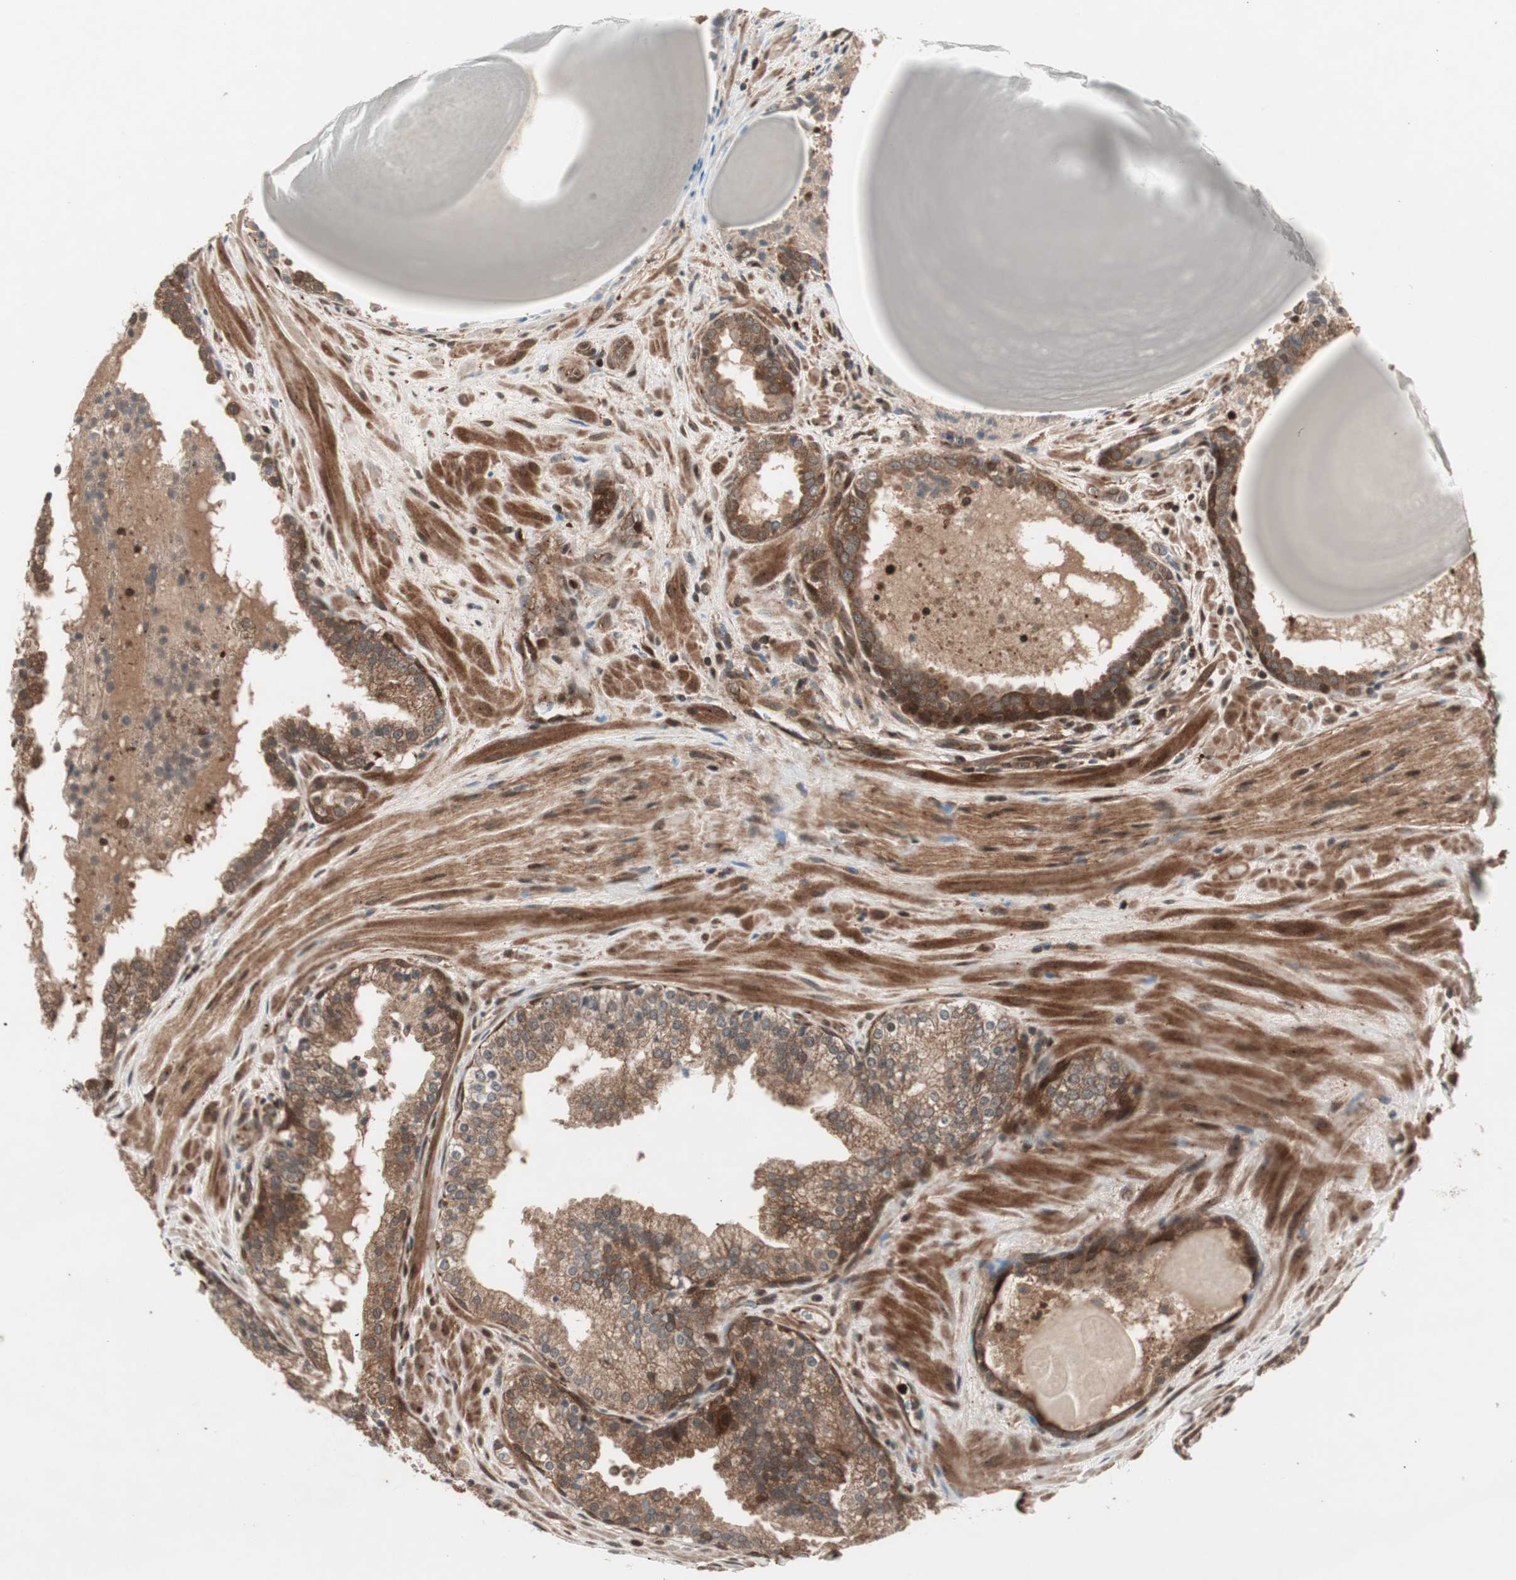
{"staining": {"intensity": "moderate", "quantity": ">75%", "location": "cytoplasmic/membranous"}, "tissue": "prostate cancer", "cell_type": "Tumor cells", "image_type": "cancer", "snomed": [{"axis": "morphology", "description": "Adenocarcinoma, High grade"}, {"axis": "topography", "description": "Prostate"}], "caption": "This image reveals immunohistochemistry (IHC) staining of prostate cancer, with medium moderate cytoplasmic/membranous expression in about >75% of tumor cells.", "gene": "PRKG2", "patient": {"sex": "male", "age": 68}}